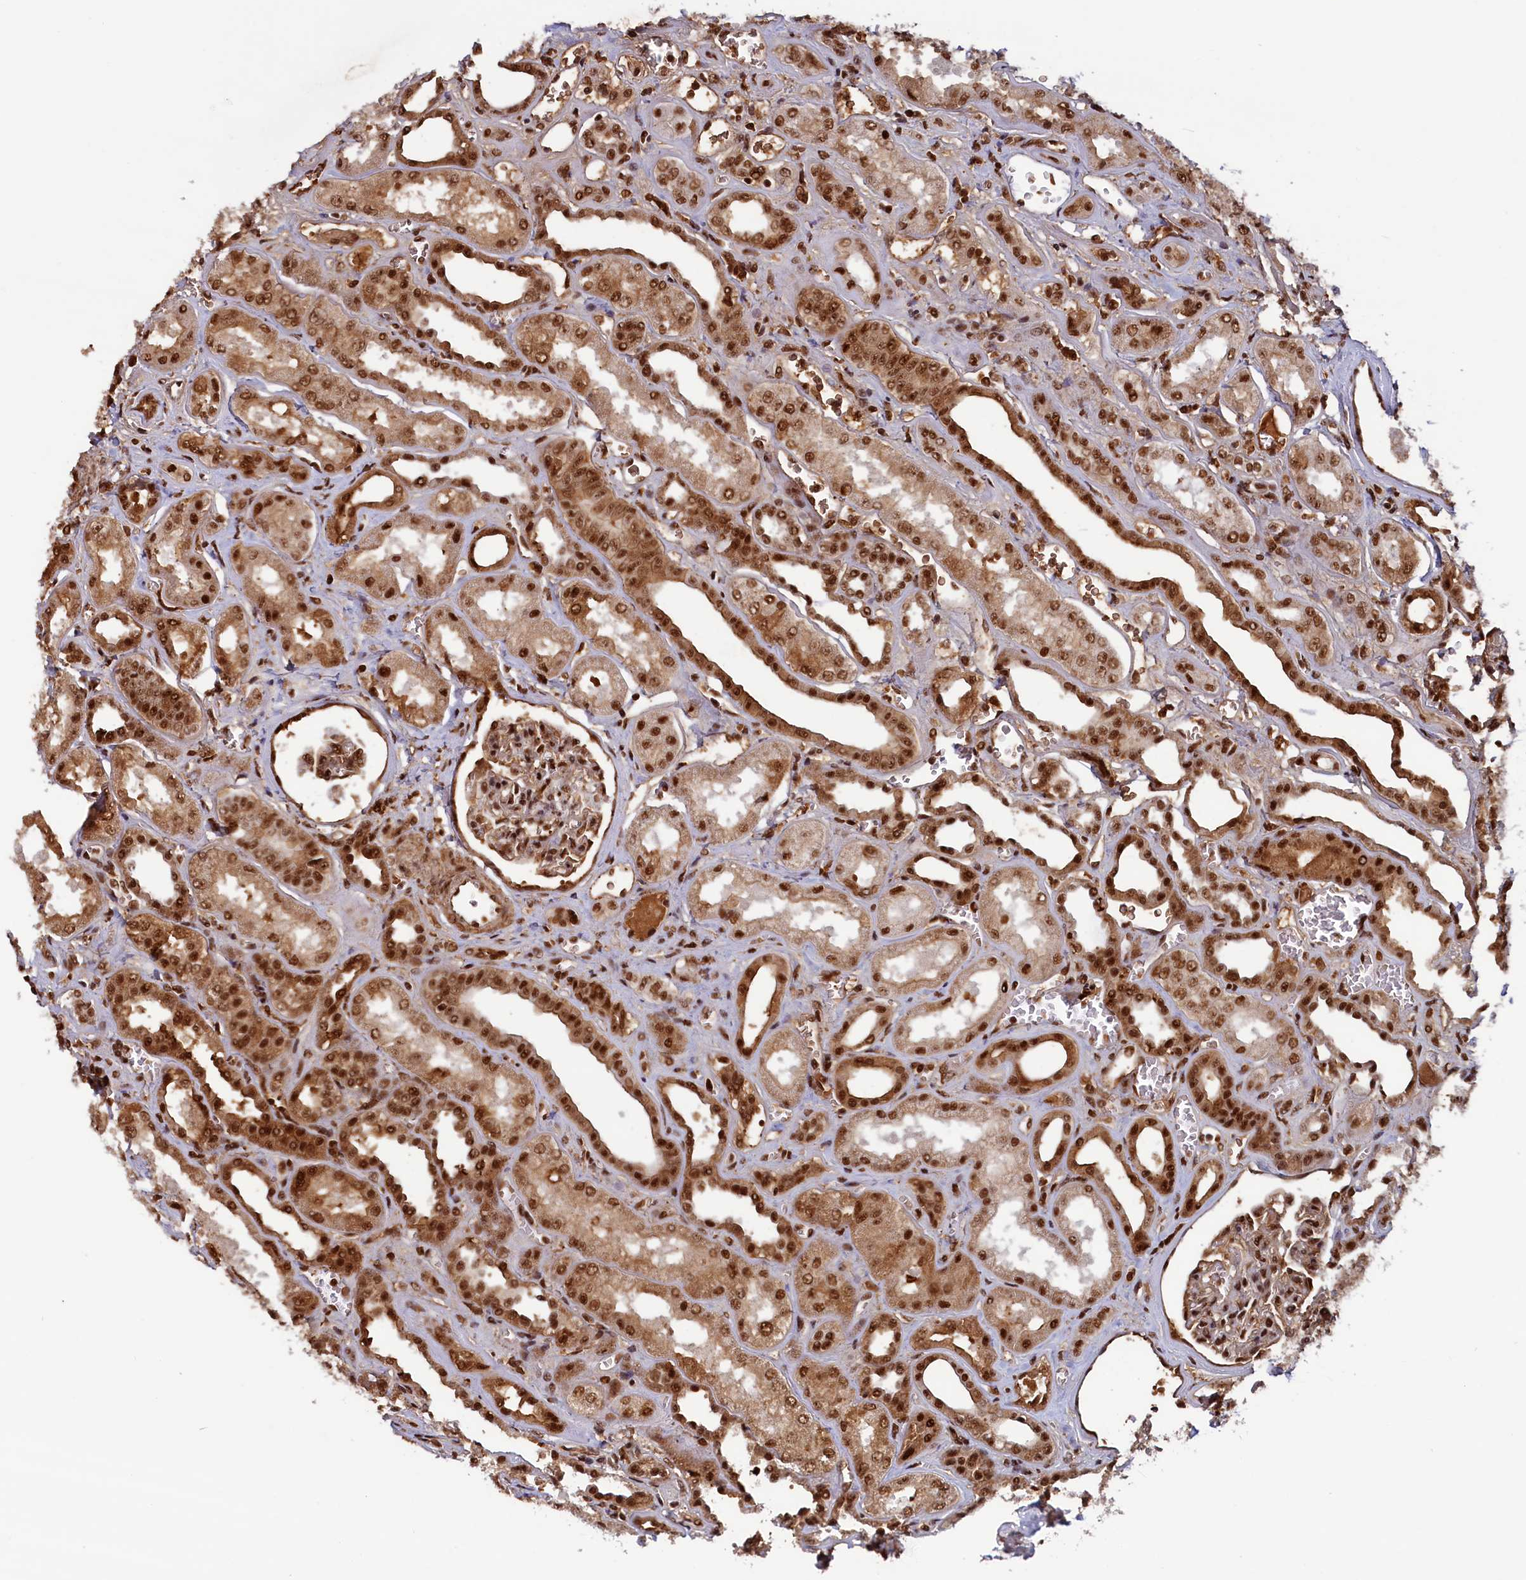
{"staining": {"intensity": "strong", "quantity": ">75%", "location": "nuclear"}, "tissue": "kidney", "cell_type": "Cells in glomeruli", "image_type": "normal", "snomed": [{"axis": "morphology", "description": "Normal tissue, NOS"}, {"axis": "morphology", "description": "Adenocarcinoma, NOS"}, {"axis": "topography", "description": "Kidney"}], "caption": "DAB immunohistochemical staining of normal kidney demonstrates strong nuclear protein positivity in about >75% of cells in glomeruli.", "gene": "ZC3H18", "patient": {"sex": "female", "age": 68}}